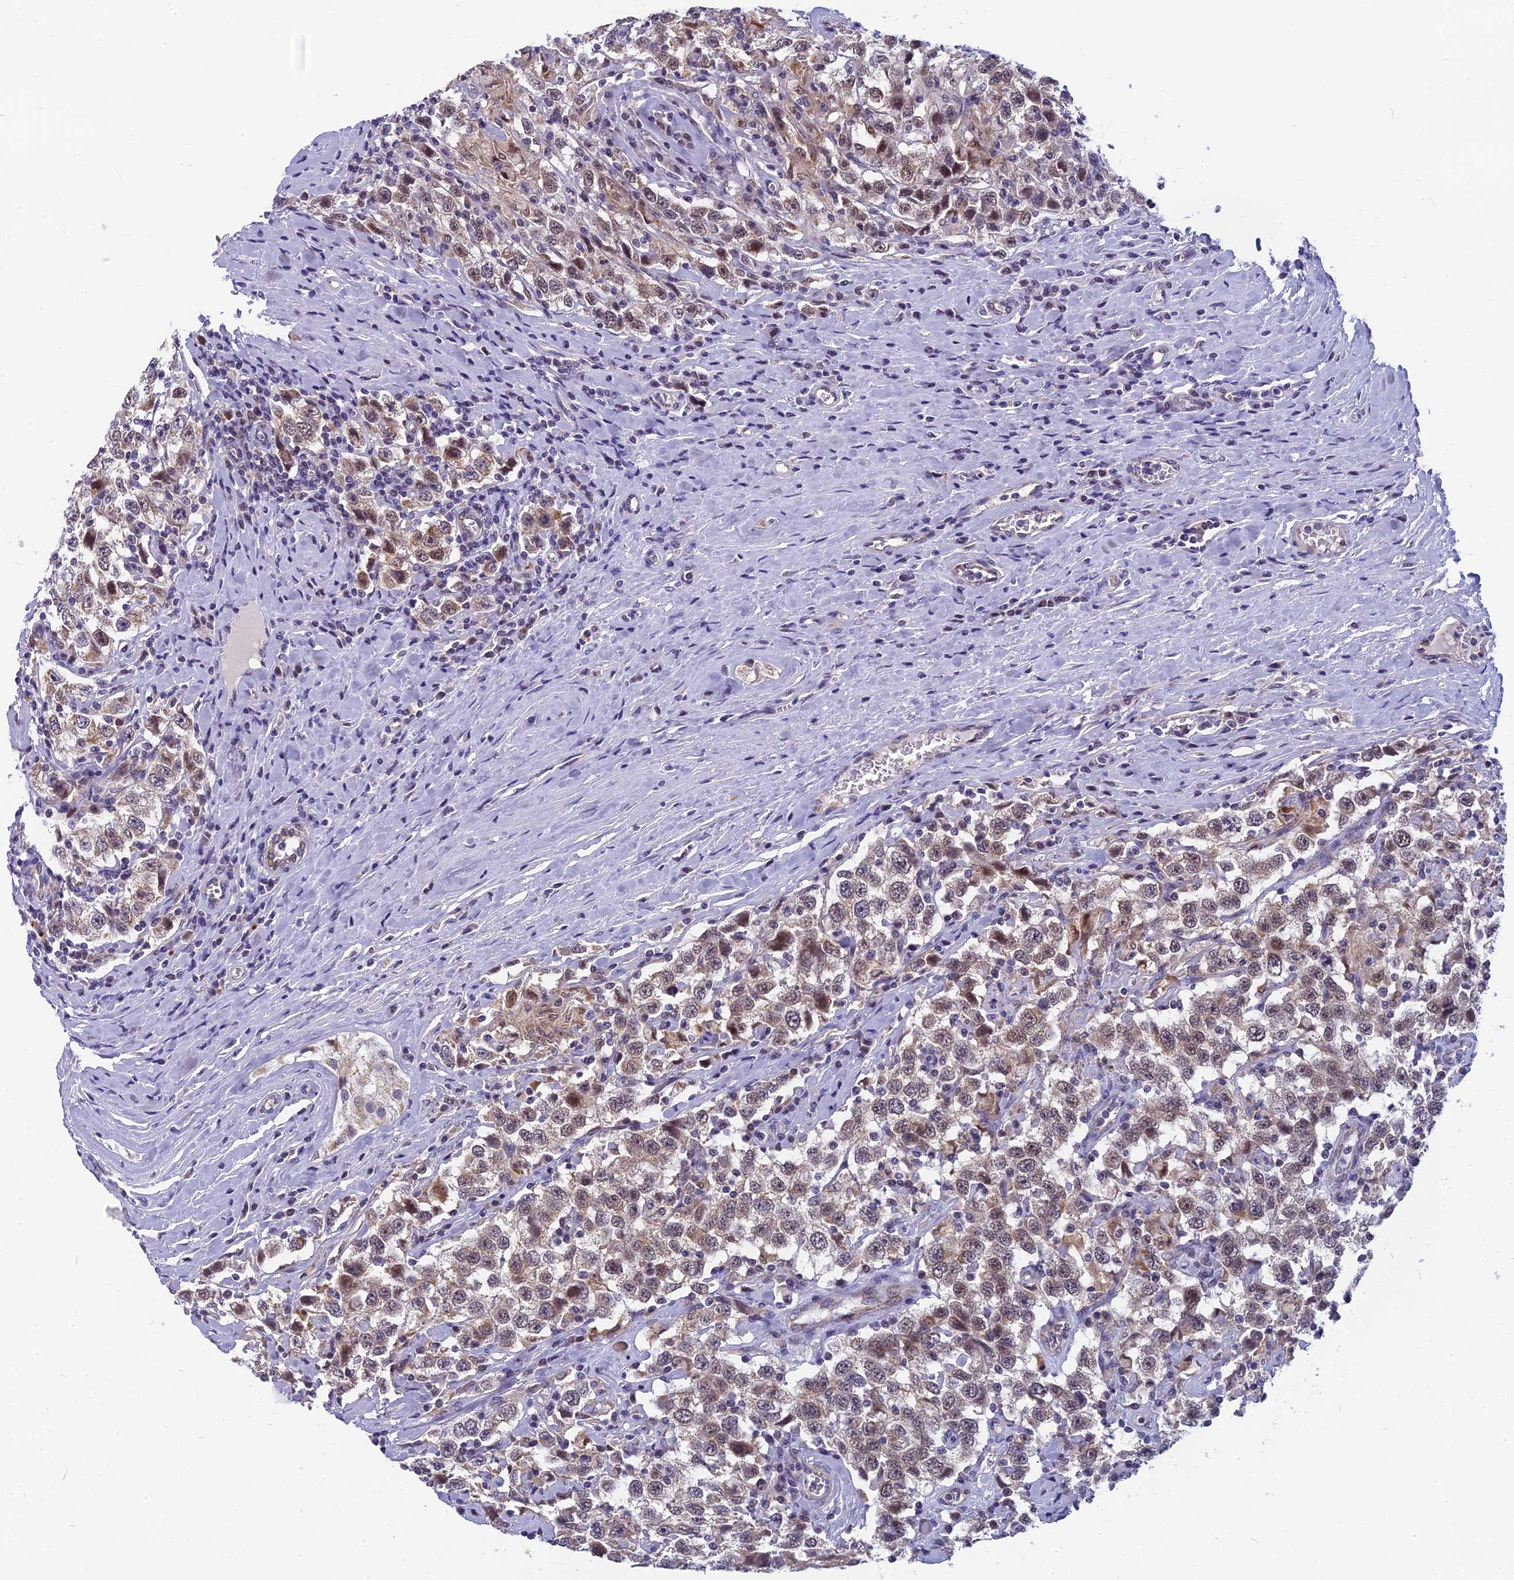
{"staining": {"intensity": "moderate", "quantity": ">75%", "location": "cytoplasmic/membranous,nuclear"}, "tissue": "testis cancer", "cell_type": "Tumor cells", "image_type": "cancer", "snomed": [{"axis": "morphology", "description": "Seminoma, NOS"}, {"axis": "topography", "description": "Testis"}], "caption": "High-power microscopy captured an immunohistochemistry photomicrograph of seminoma (testis), revealing moderate cytoplasmic/membranous and nuclear expression in about >75% of tumor cells.", "gene": "CMC1", "patient": {"sex": "male", "age": 41}}